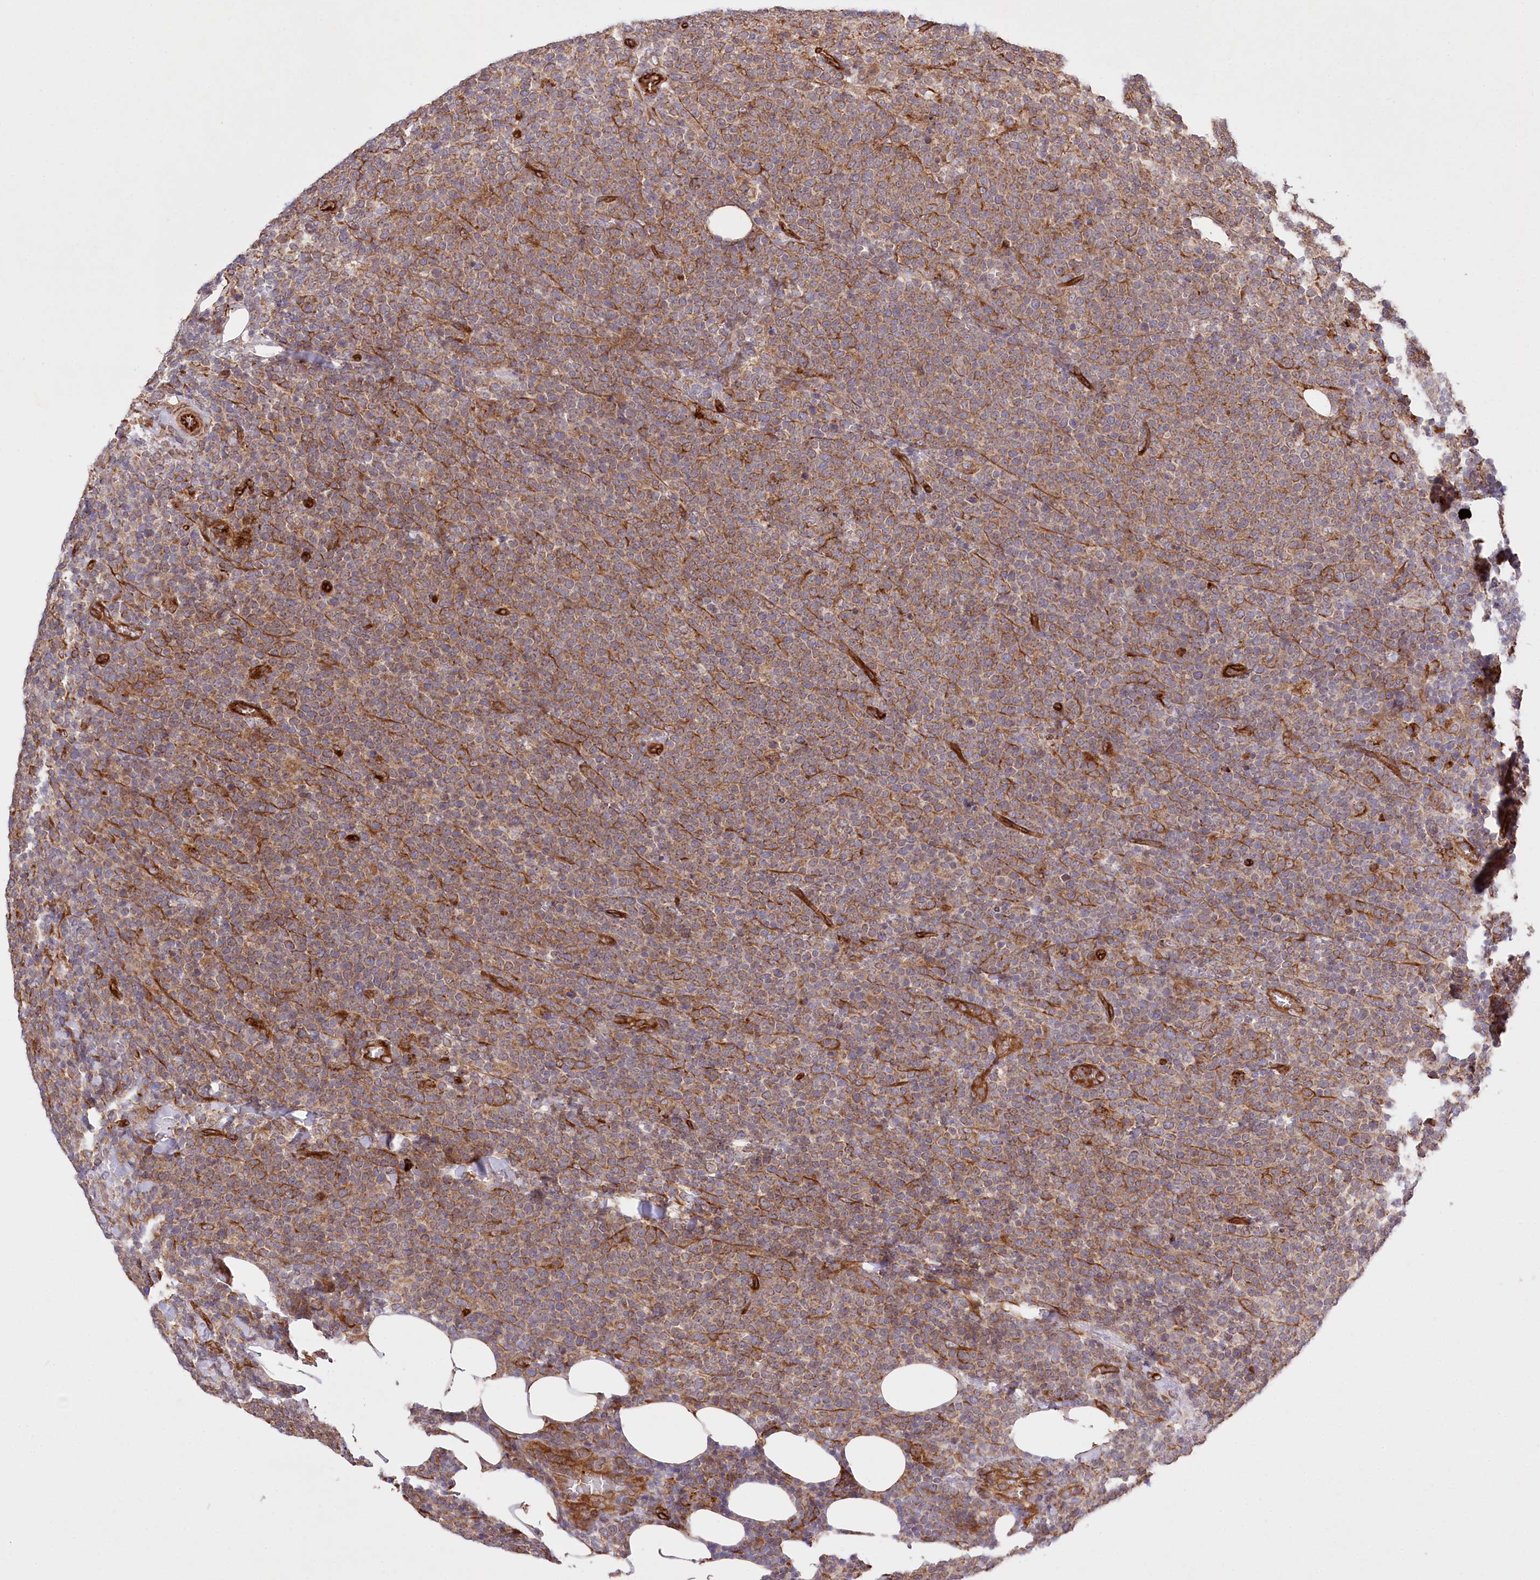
{"staining": {"intensity": "moderate", "quantity": ">75%", "location": "cytoplasmic/membranous"}, "tissue": "lymphoma", "cell_type": "Tumor cells", "image_type": "cancer", "snomed": [{"axis": "morphology", "description": "Malignant lymphoma, non-Hodgkin's type, High grade"}, {"axis": "topography", "description": "Lymph node"}], "caption": "Brown immunohistochemical staining in human lymphoma displays moderate cytoplasmic/membranous expression in approximately >75% of tumor cells. (Brightfield microscopy of DAB IHC at high magnification).", "gene": "MTPAP", "patient": {"sex": "male", "age": 61}}